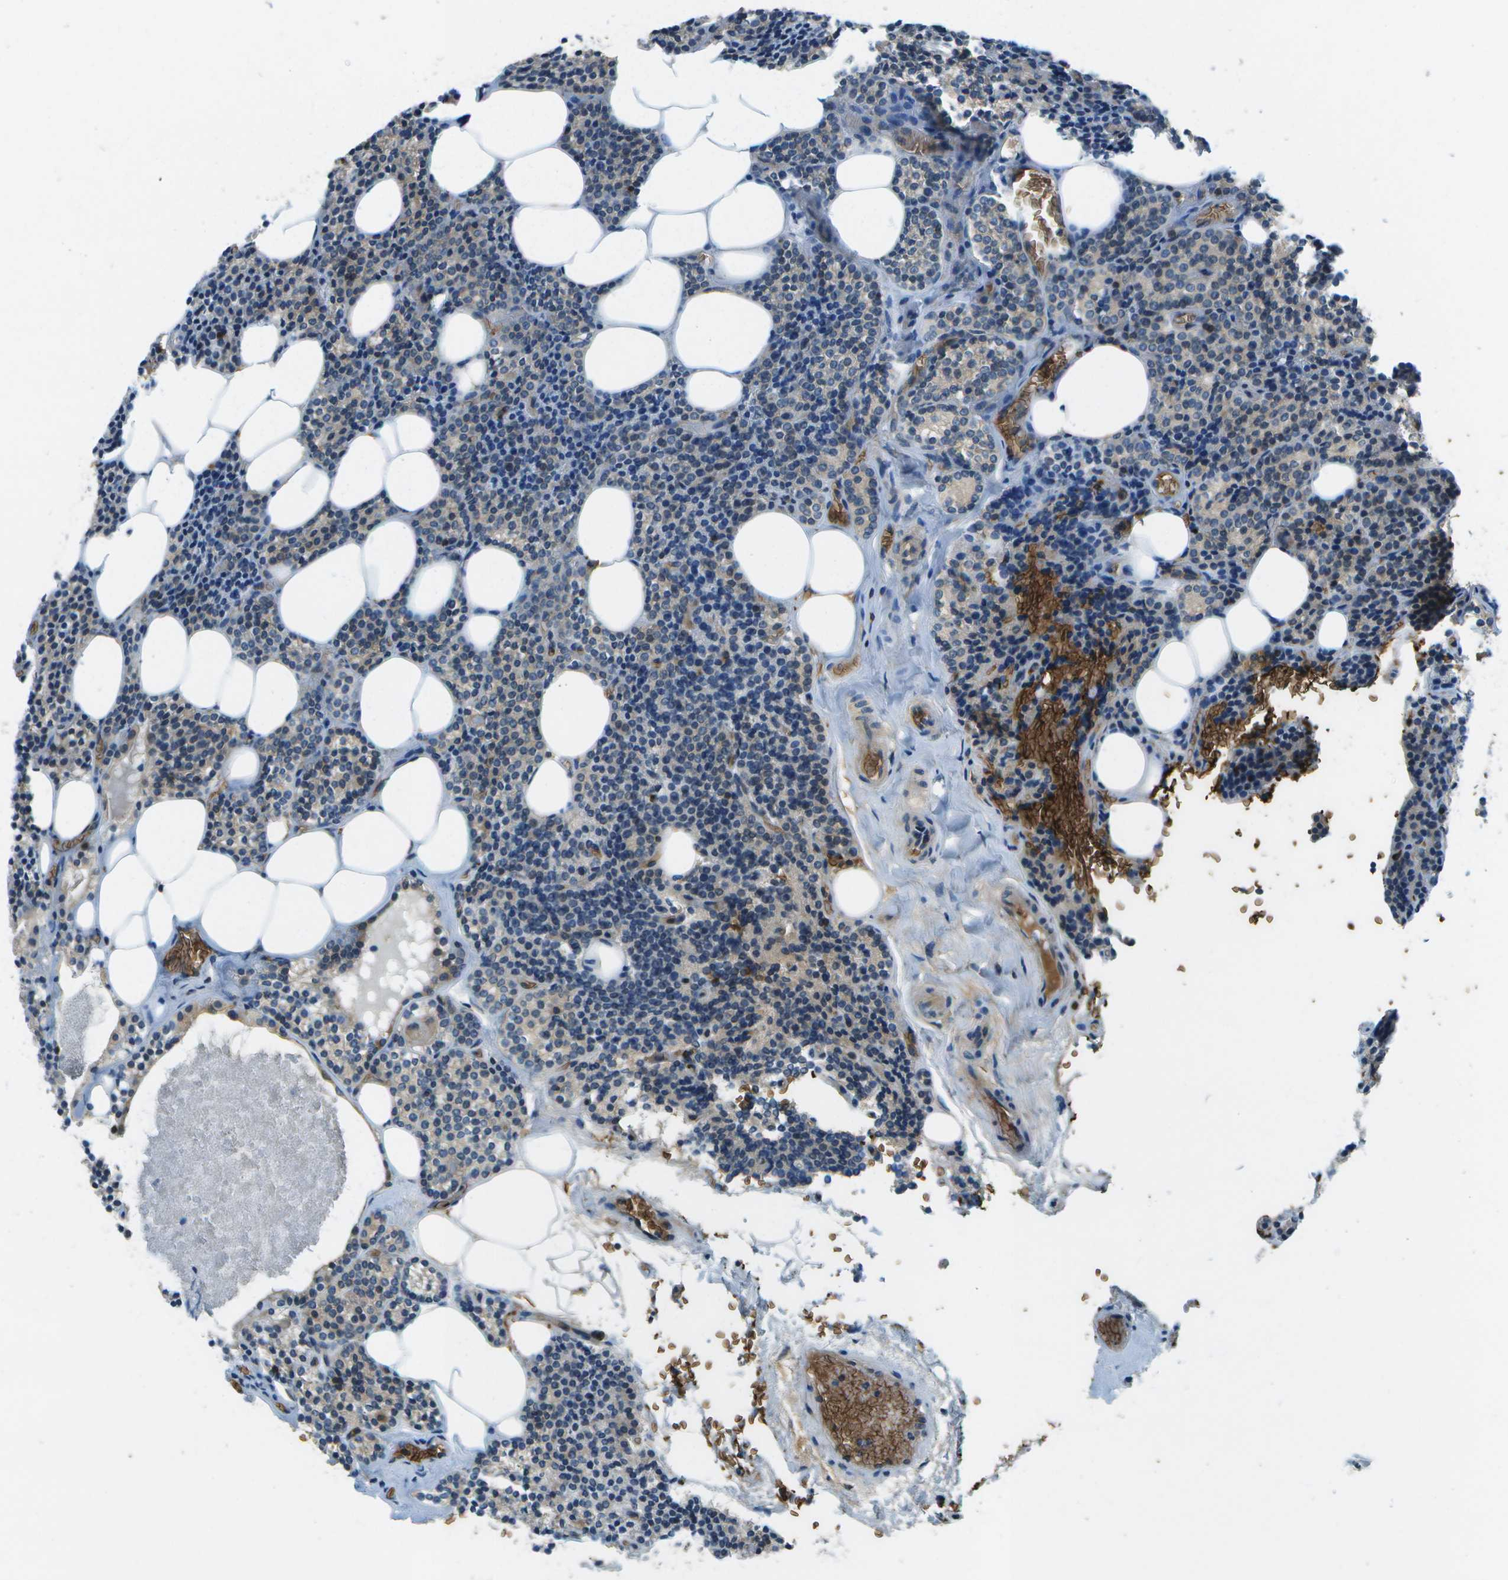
{"staining": {"intensity": "negative", "quantity": "none", "location": "none"}, "tissue": "parathyroid gland", "cell_type": "Glandular cells", "image_type": "normal", "snomed": [{"axis": "morphology", "description": "Normal tissue, NOS"}, {"axis": "morphology", "description": "Adenoma, NOS"}, {"axis": "topography", "description": "Parathyroid gland"}], "caption": "Immunohistochemistry photomicrograph of benign parathyroid gland: human parathyroid gland stained with DAB exhibits no significant protein staining in glandular cells.", "gene": "CTIF", "patient": {"sex": "female", "age": 54}}